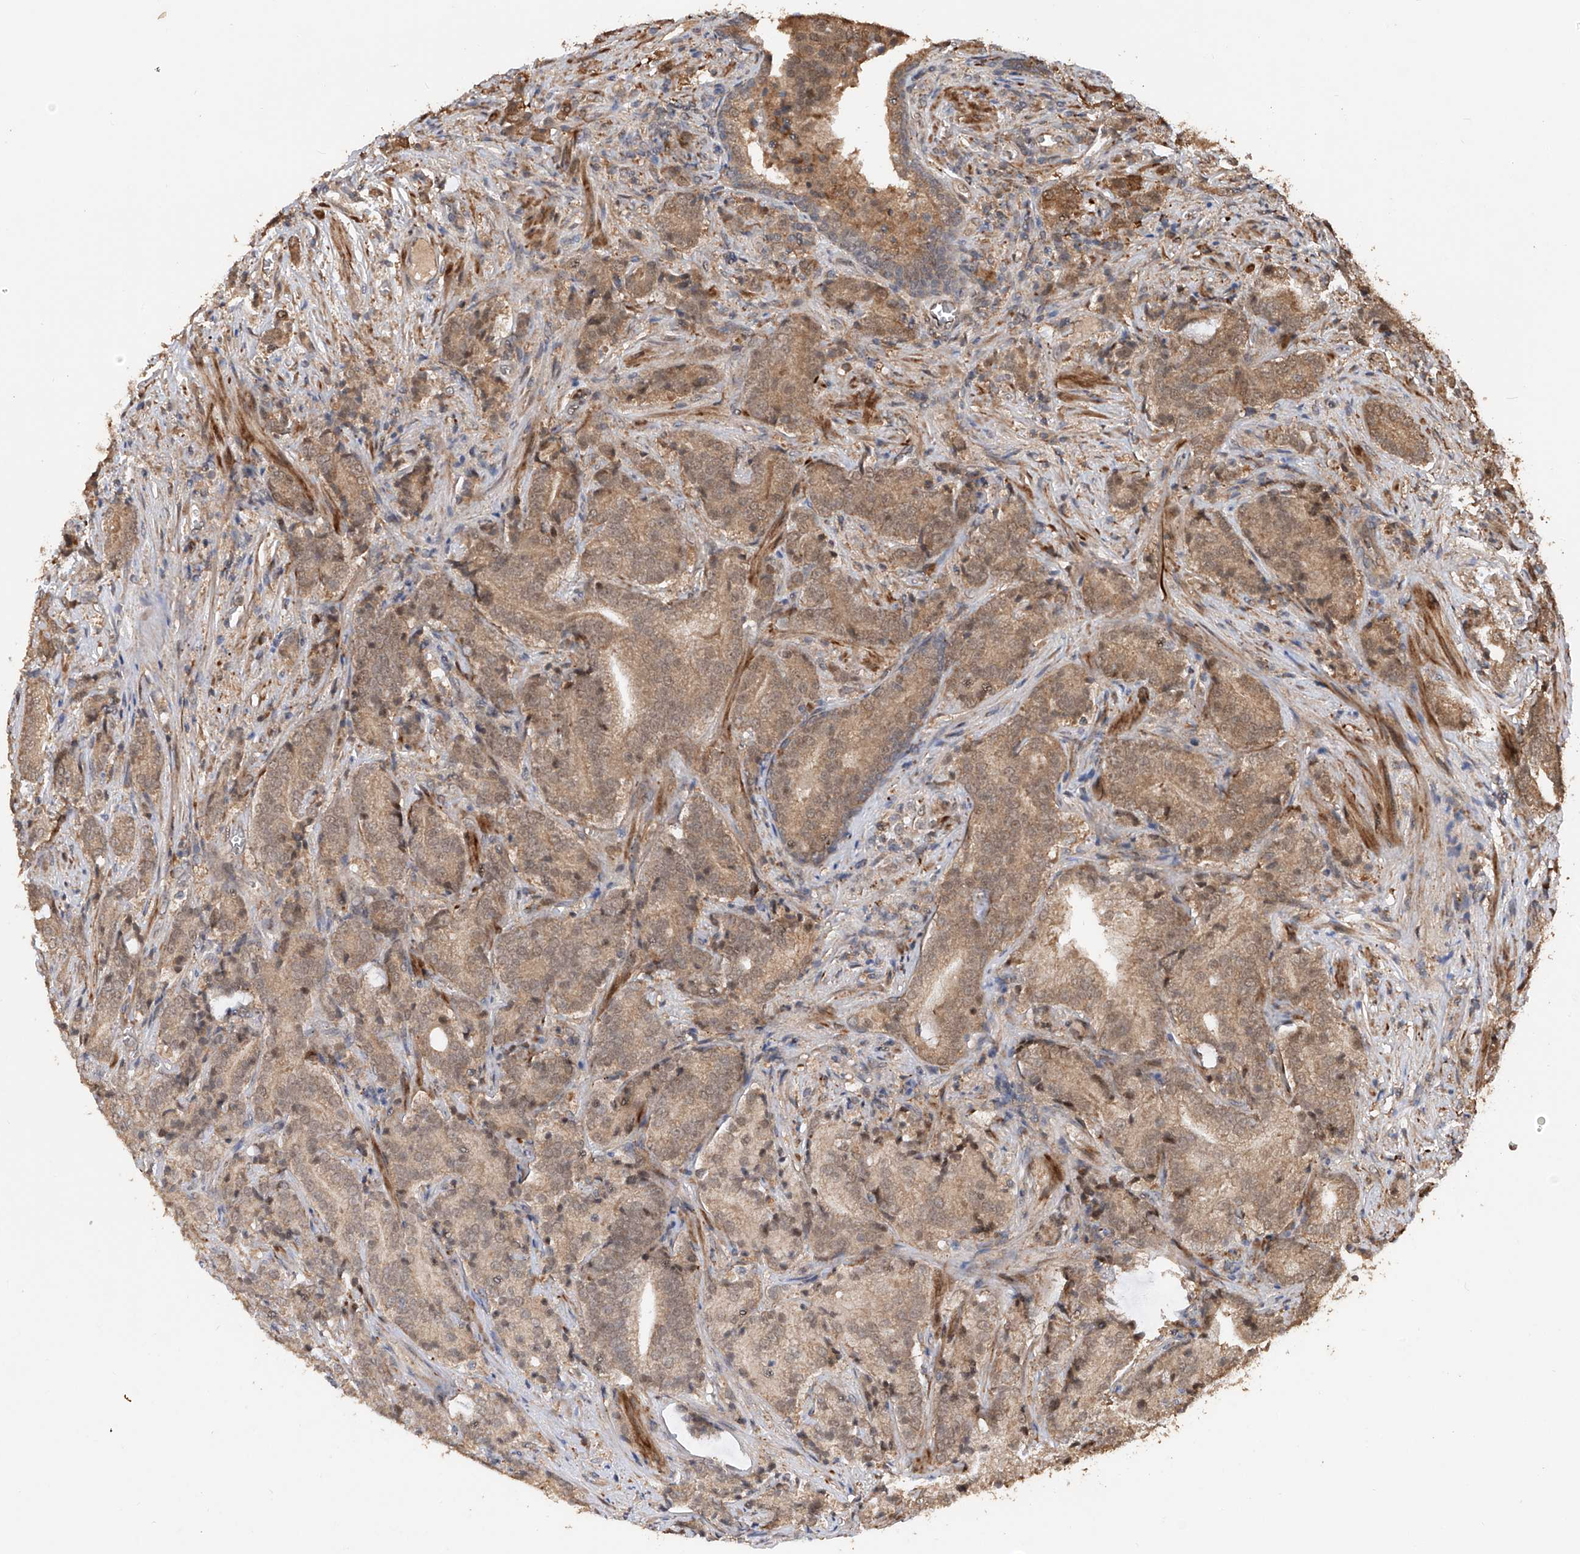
{"staining": {"intensity": "moderate", "quantity": ">75%", "location": "cytoplasmic/membranous"}, "tissue": "prostate cancer", "cell_type": "Tumor cells", "image_type": "cancer", "snomed": [{"axis": "morphology", "description": "Adenocarcinoma, High grade"}, {"axis": "topography", "description": "Prostate"}], "caption": "Immunohistochemical staining of prostate cancer displays medium levels of moderate cytoplasmic/membranous protein positivity in approximately >75% of tumor cells. (DAB (3,3'-diaminobenzidine) IHC with brightfield microscopy, high magnification).", "gene": "FAM135A", "patient": {"sex": "male", "age": 57}}